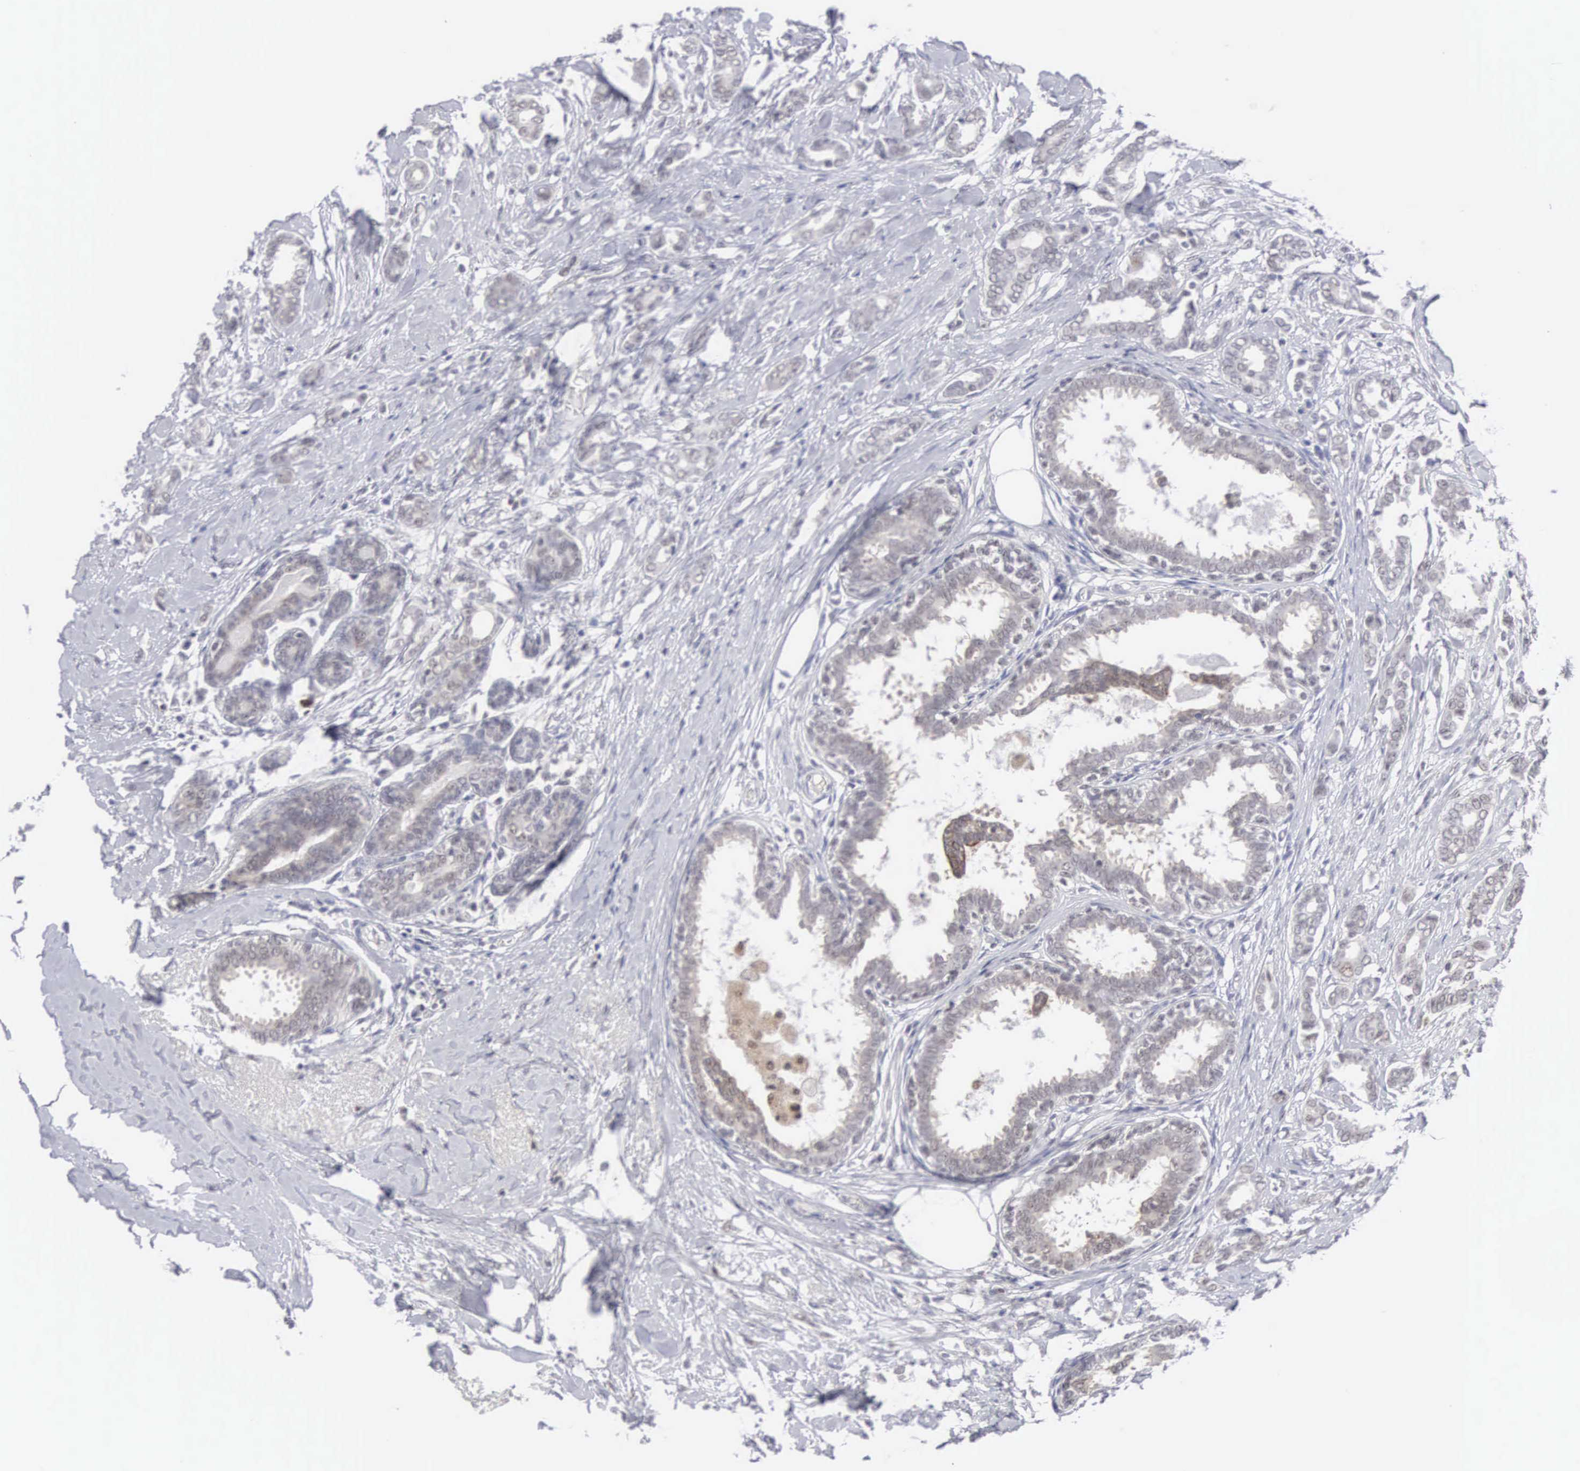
{"staining": {"intensity": "negative", "quantity": "none", "location": "none"}, "tissue": "breast cancer", "cell_type": "Tumor cells", "image_type": "cancer", "snomed": [{"axis": "morphology", "description": "Duct carcinoma"}, {"axis": "topography", "description": "Breast"}], "caption": "This micrograph is of breast cancer (invasive ductal carcinoma) stained with IHC to label a protein in brown with the nuclei are counter-stained blue. There is no expression in tumor cells.", "gene": "MNAT1", "patient": {"sex": "female", "age": 50}}